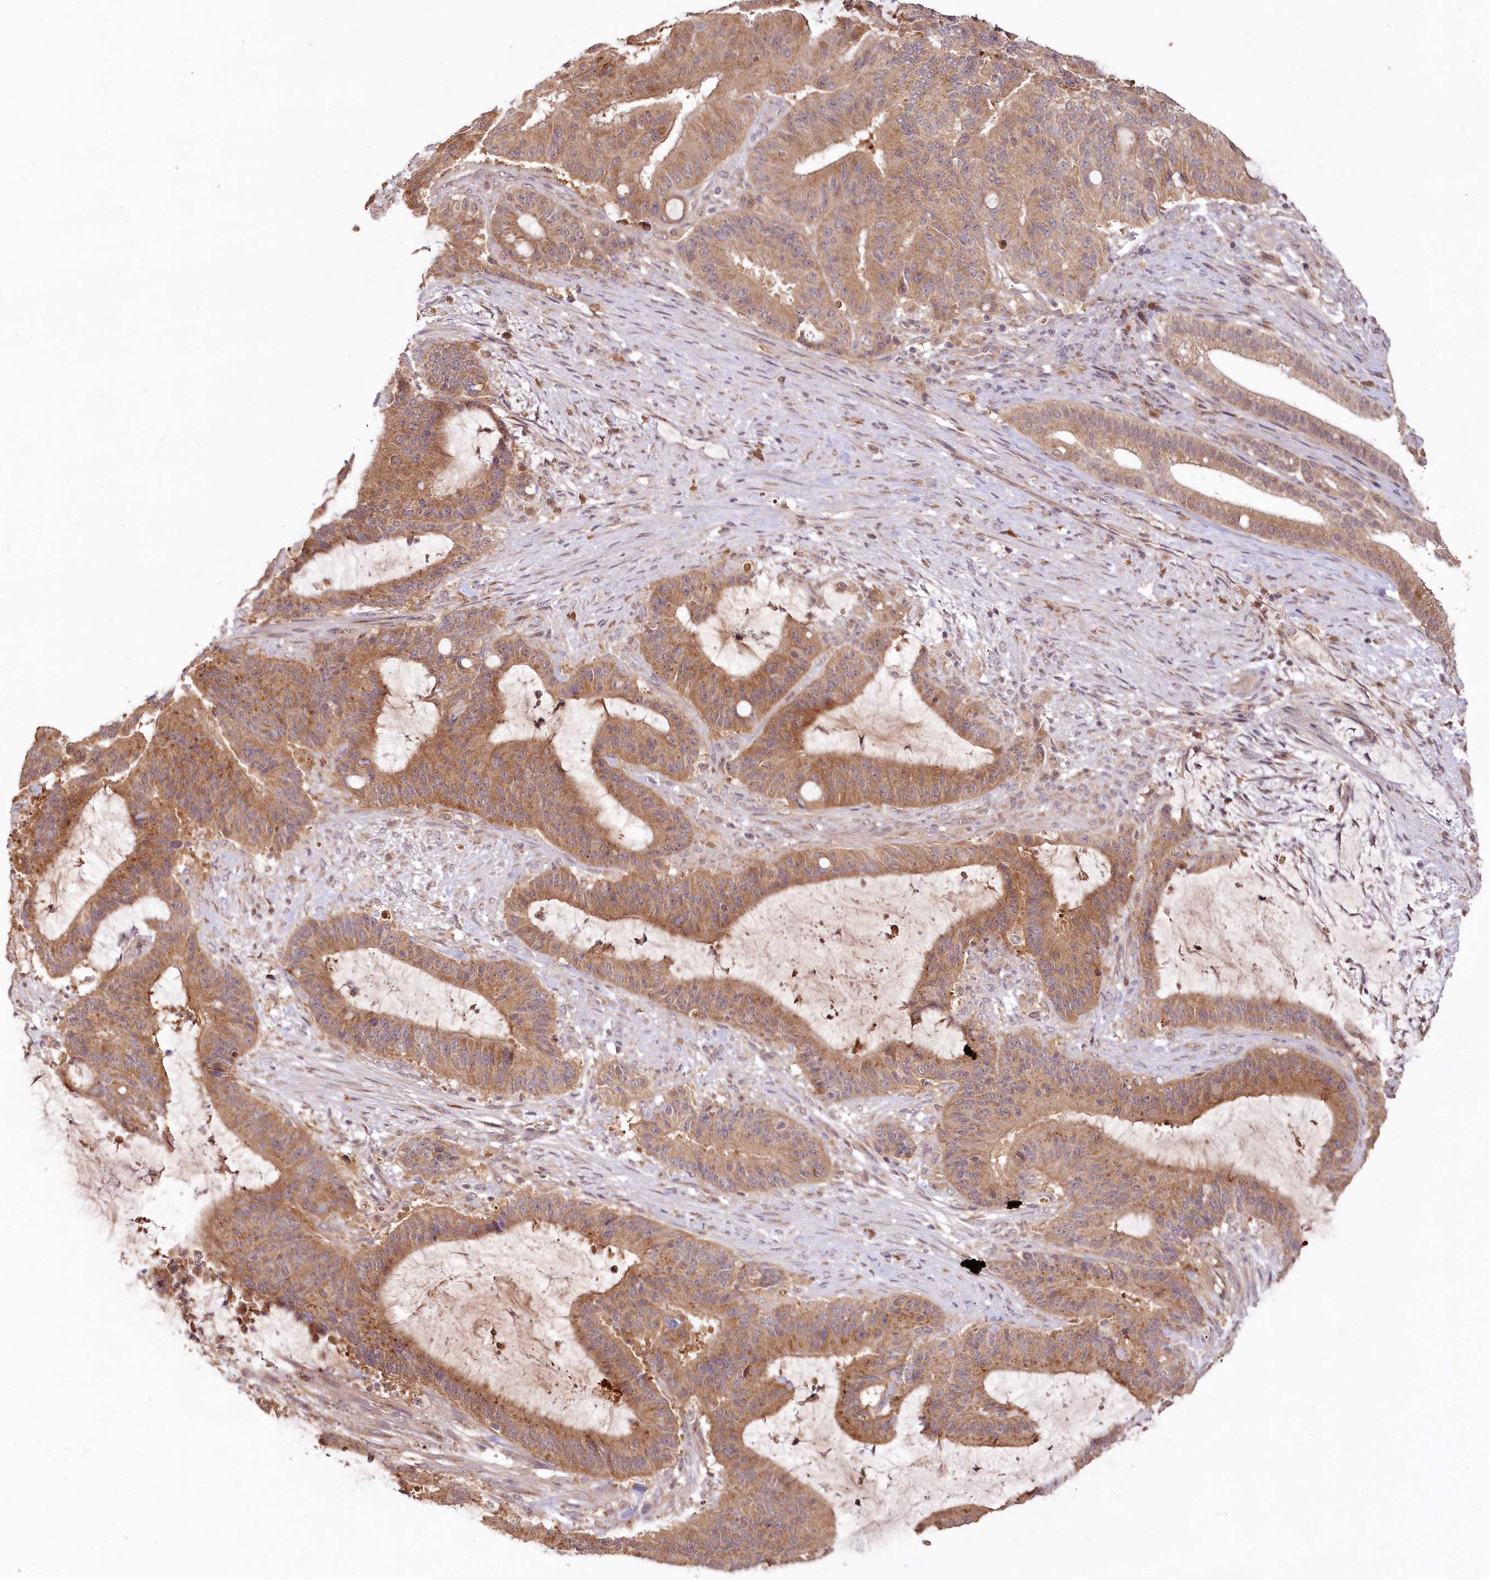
{"staining": {"intensity": "moderate", "quantity": ">75%", "location": "cytoplasmic/membranous"}, "tissue": "liver cancer", "cell_type": "Tumor cells", "image_type": "cancer", "snomed": [{"axis": "morphology", "description": "Normal tissue, NOS"}, {"axis": "morphology", "description": "Cholangiocarcinoma"}, {"axis": "topography", "description": "Liver"}, {"axis": "topography", "description": "Peripheral nerve tissue"}], "caption": "Brown immunohistochemical staining in liver cancer (cholangiocarcinoma) shows moderate cytoplasmic/membranous positivity in about >75% of tumor cells. The protein is shown in brown color, while the nuclei are stained blue.", "gene": "IRAK1BP1", "patient": {"sex": "female", "age": 73}}